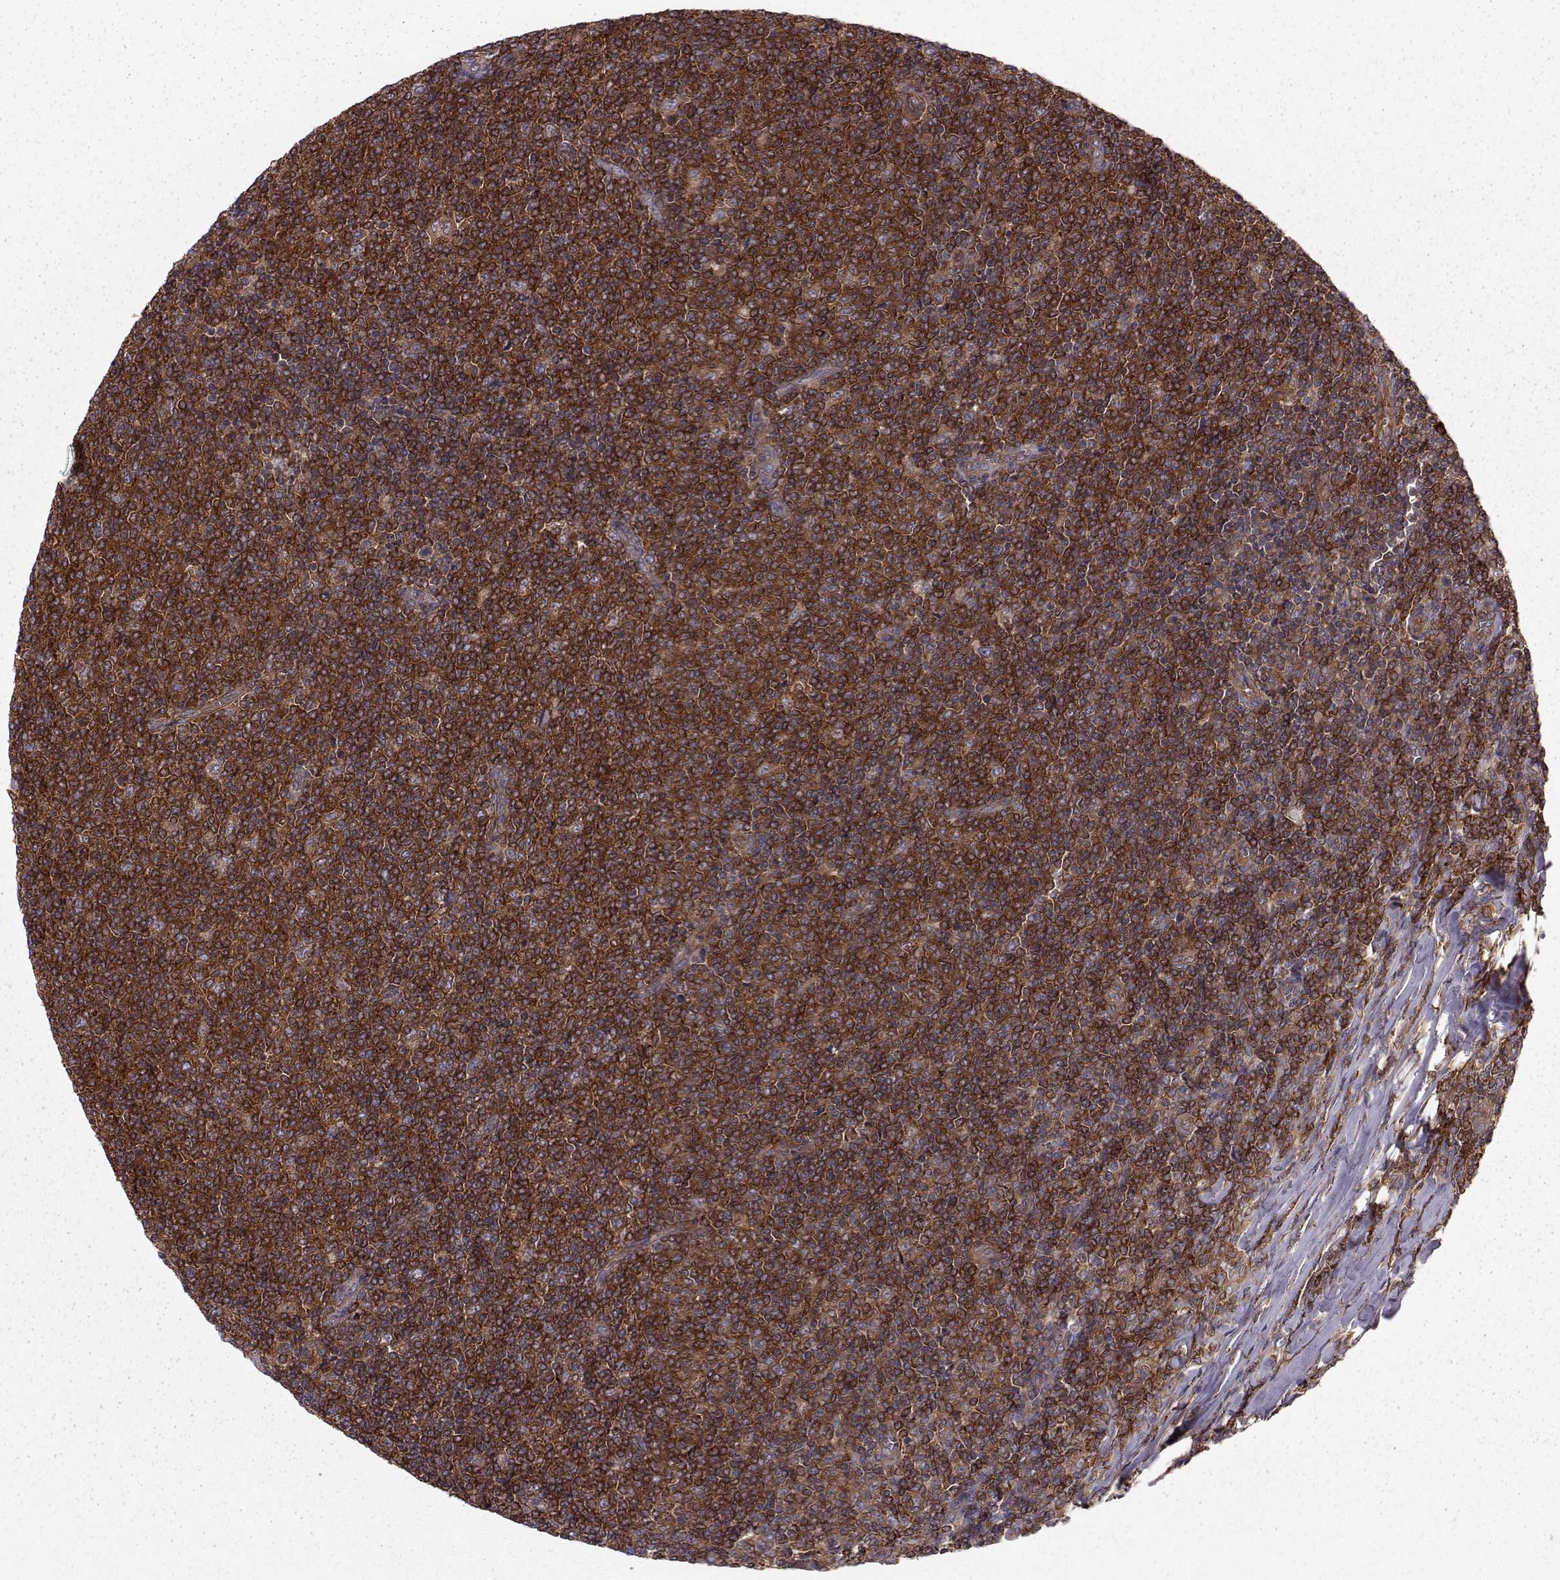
{"staining": {"intensity": "strong", "quantity": ">75%", "location": "cytoplasmic/membranous"}, "tissue": "lymphoma", "cell_type": "Tumor cells", "image_type": "cancer", "snomed": [{"axis": "morphology", "description": "Malignant lymphoma, non-Hodgkin's type, Low grade"}, {"axis": "topography", "description": "Lymph node"}], "caption": "A histopathology image of lymphoma stained for a protein displays strong cytoplasmic/membranous brown staining in tumor cells.", "gene": "RABGAP1", "patient": {"sex": "male", "age": 52}}